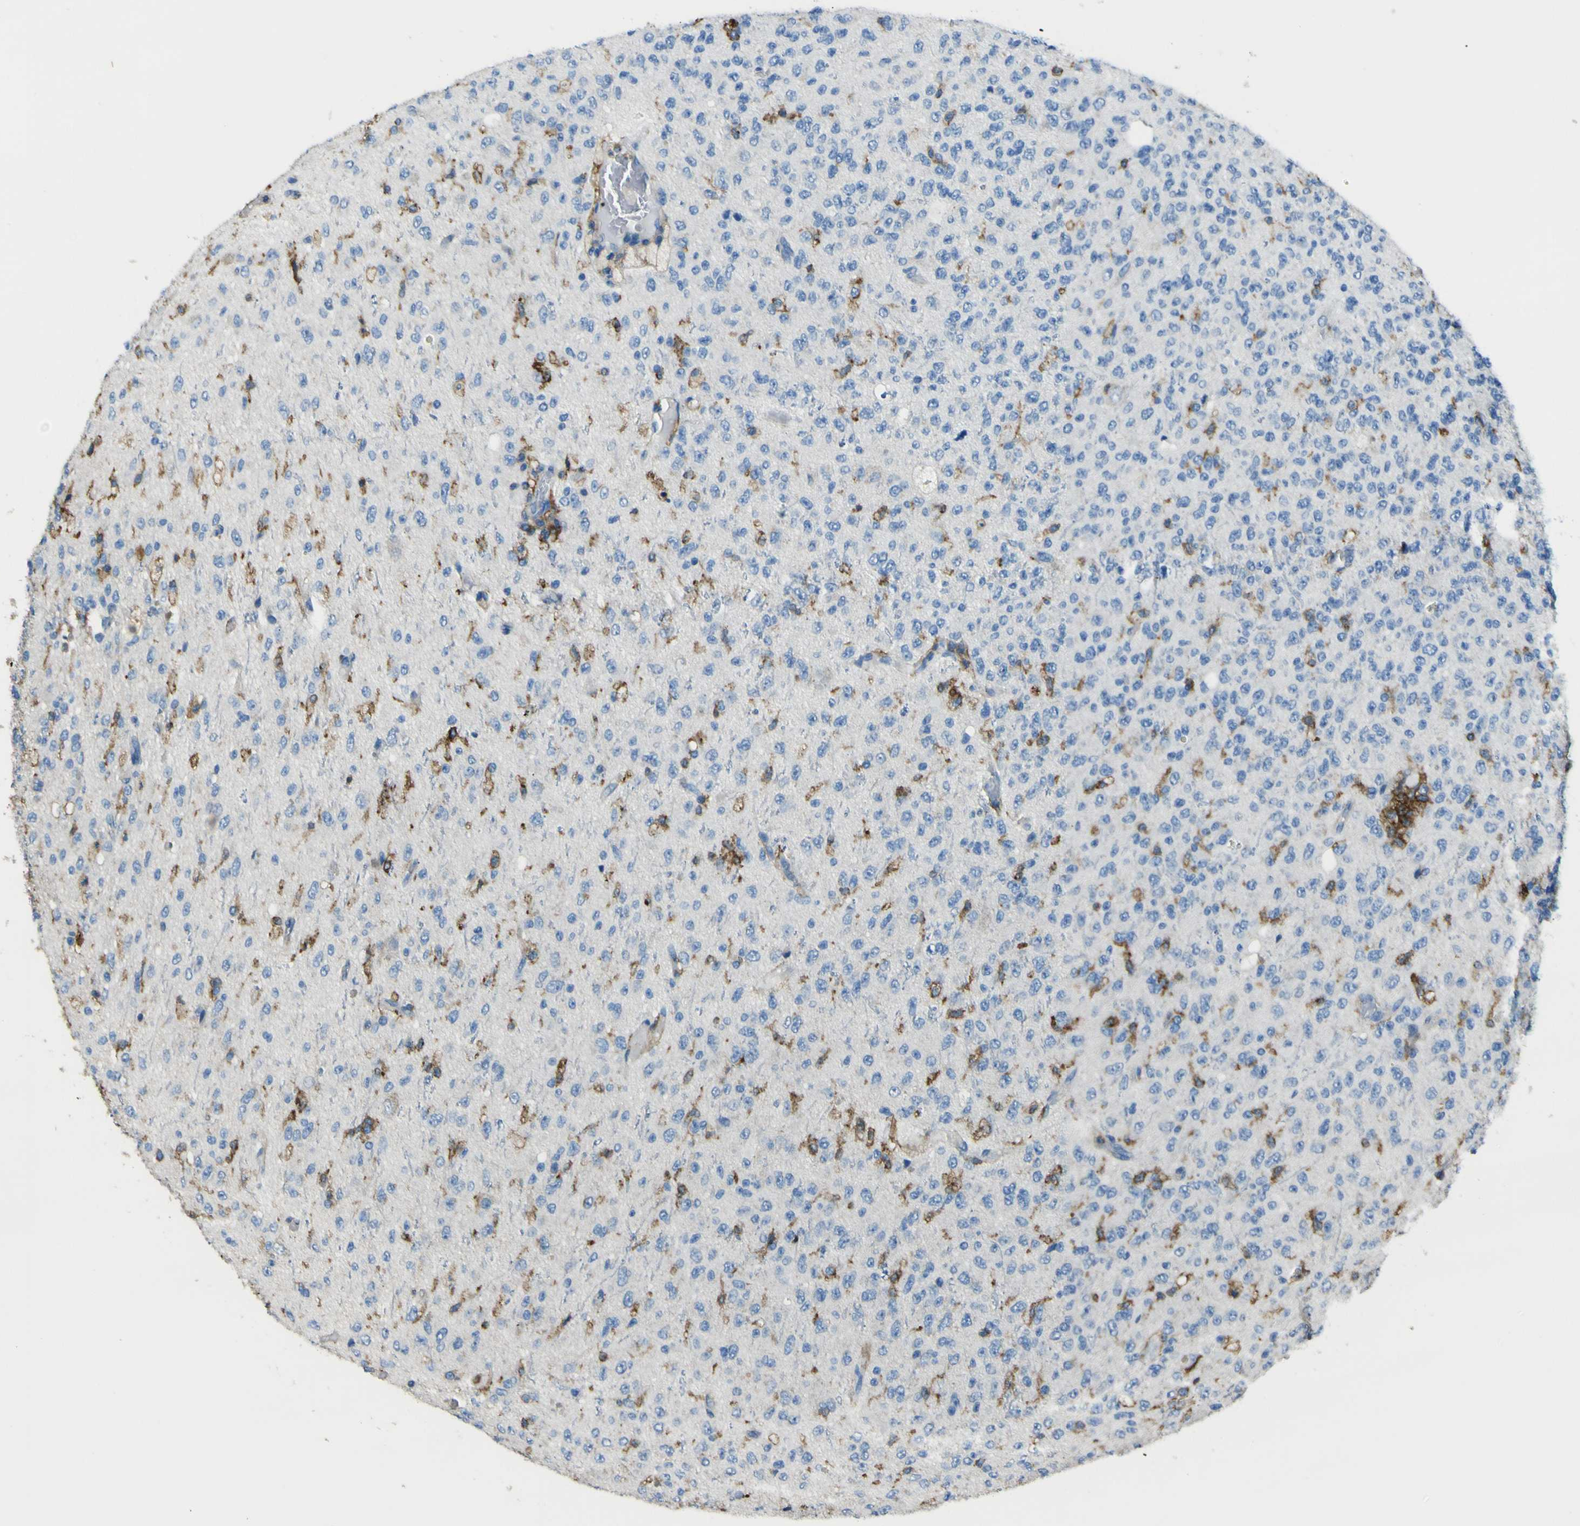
{"staining": {"intensity": "moderate", "quantity": "<25%", "location": "cytoplasmic/membranous"}, "tissue": "glioma", "cell_type": "Tumor cells", "image_type": "cancer", "snomed": [{"axis": "morphology", "description": "Glioma, malignant, High grade"}, {"axis": "topography", "description": "pancreas cauda"}], "caption": "Tumor cells reveal low levels of moderate cytoplasmic/membranous staining in approximately <25% of cells in malignant glioma (high-grade).", "gene": "LAIR1", "patient": {"sex": "male", "age": 60}}